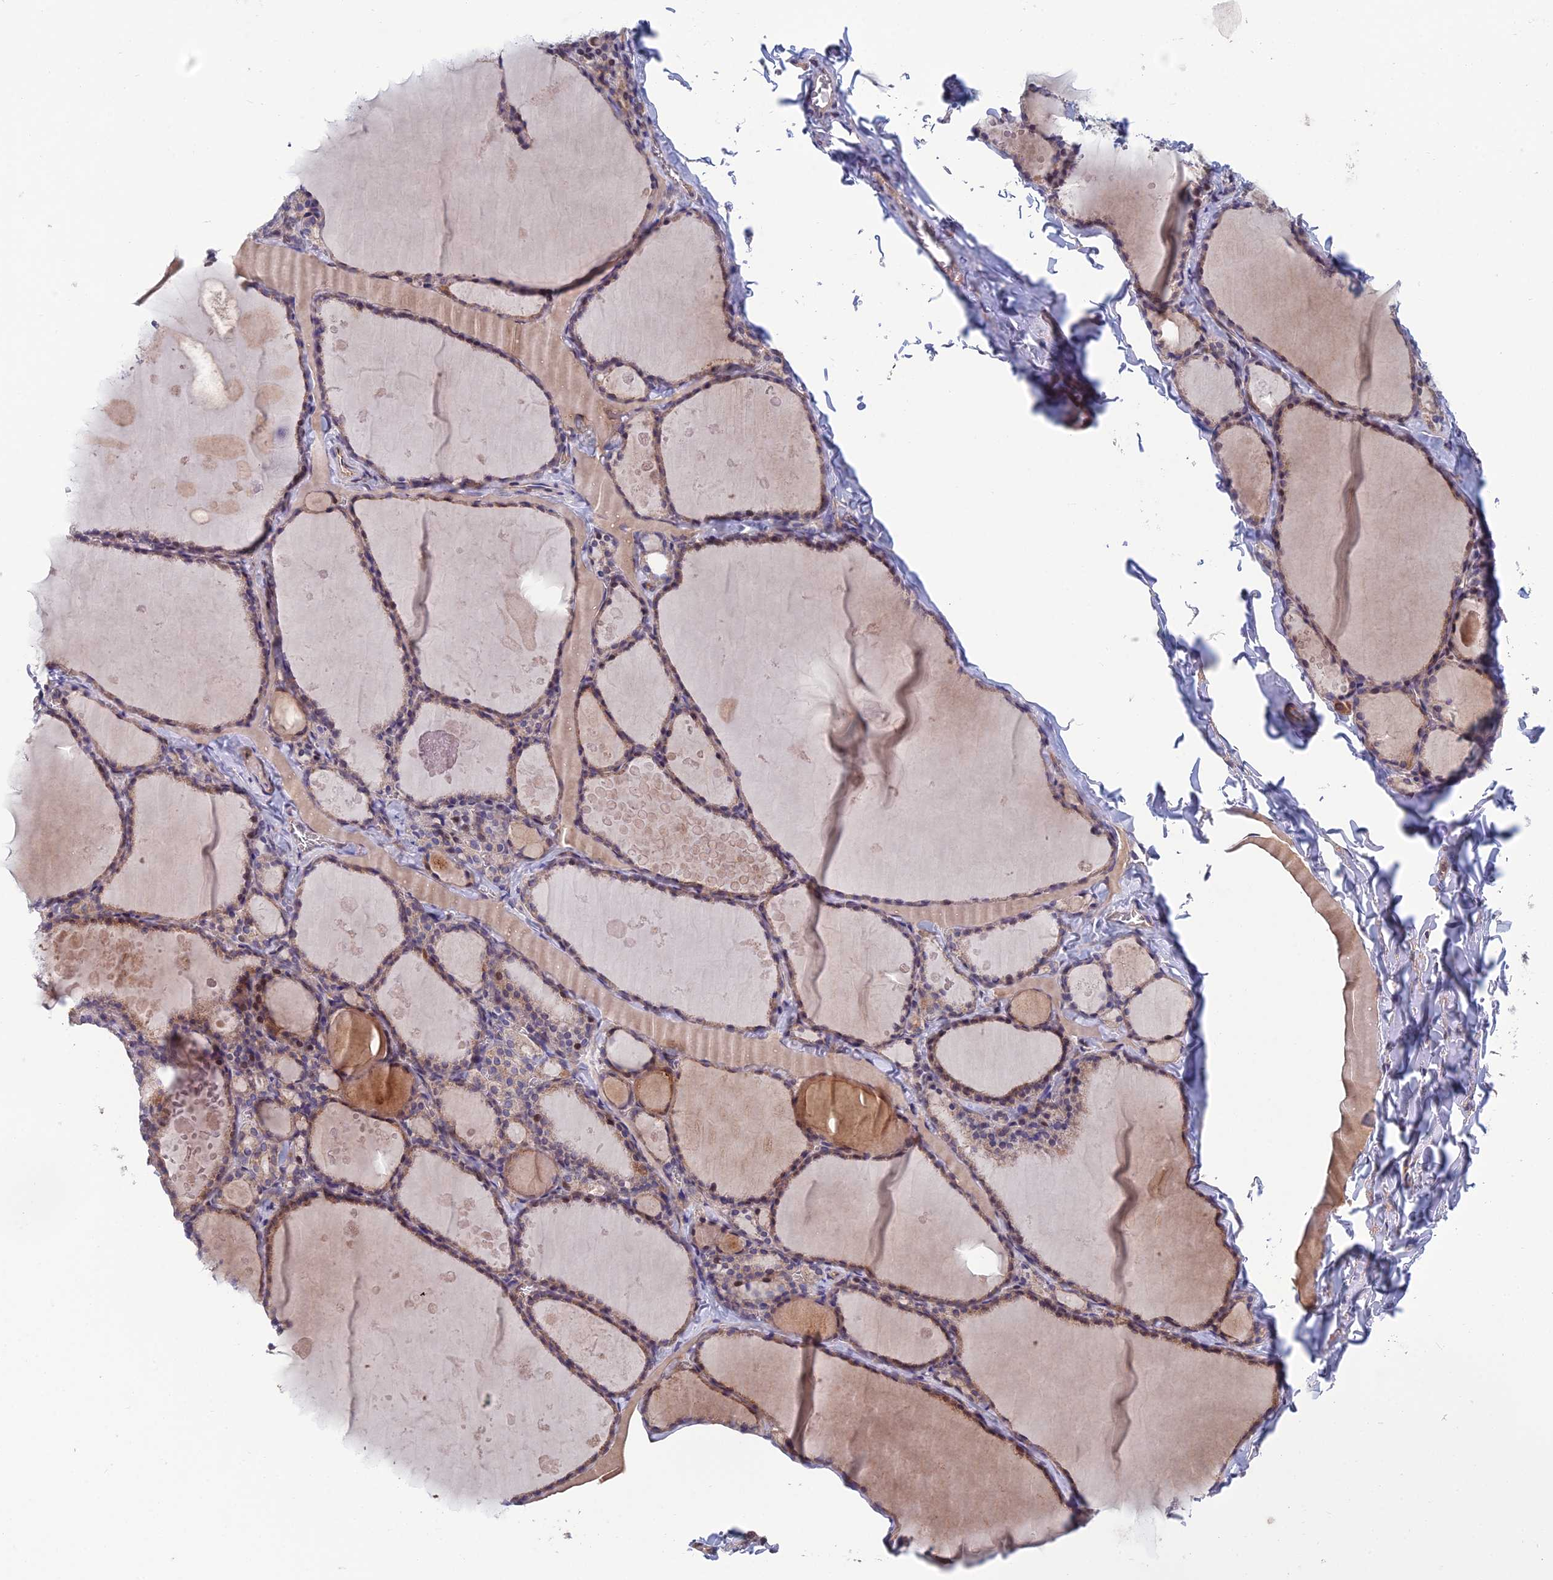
{"staining": {"intensity": "weak", "quantity": ">75%", "location": "cytoplasmic/membranous,nuclear"}, "tissue": "thyroid gland", "cell_type": "Glandular cells", "image_type": "normal", "snomed": [{"axis": "morphology", "description": "Normal tissue, NOS"}, {"axis": "topography", "description": "Thyroid gland"}], "caption": "Immunohistochemical staining of unremarkable thyroid gland displays low levels of weak cytoplasmic/membranous,nuclear positivity in about >75% of glandular cells.", "gene": "USP37", "patient": {"sex": "male", "age": 56}}